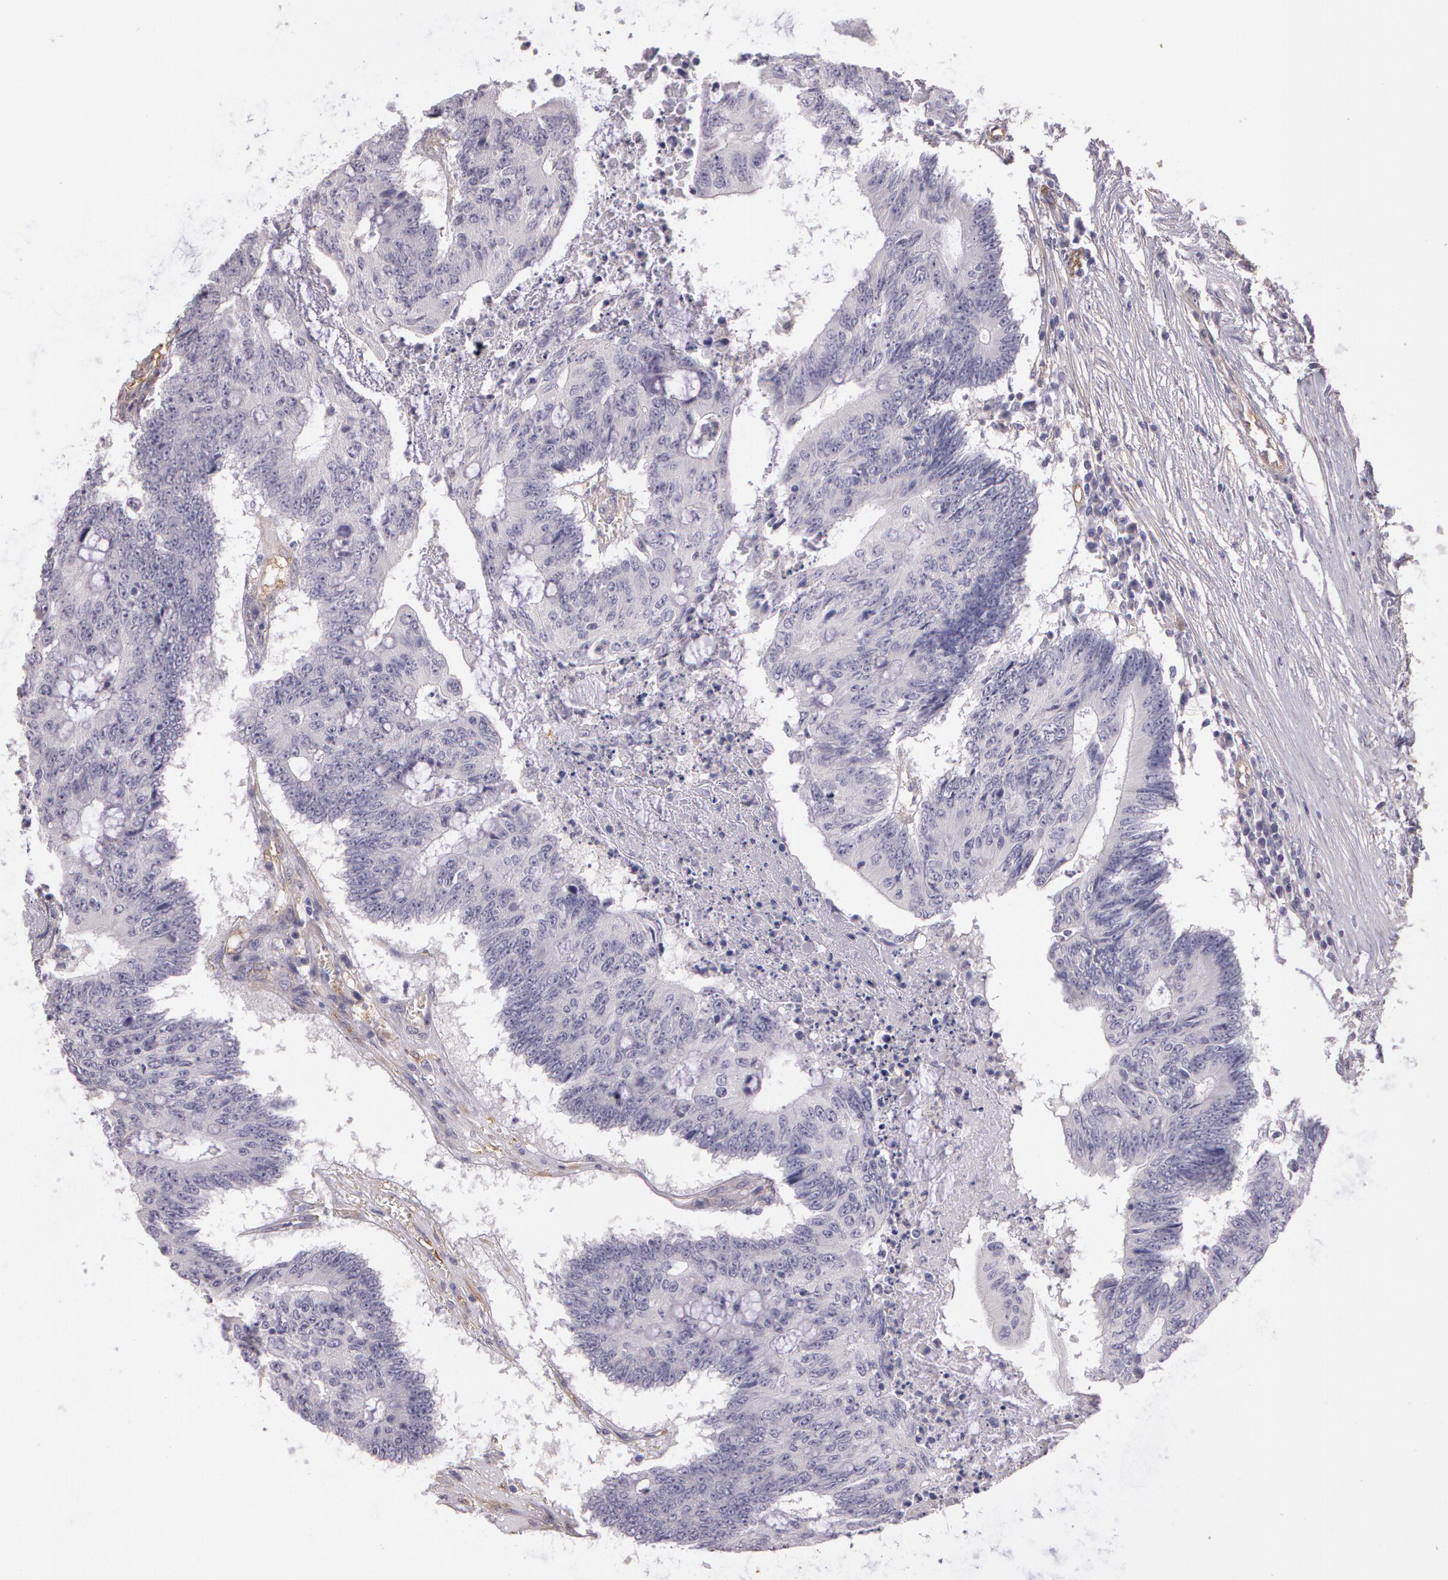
{"staining": {"intensity": "negative", "quantity": "none", "location": "none"}, "tissue": "colorectal cancer", "cell_type": "Tumor cells", "image_type": "cancer", "snomed": [{"axis": "morphology", "description": "Adenocarcinoma, NOS"}, {"axis": "topography", "description": "Colon"}], "caption": "Tumor cells show no significant positivity in colorectal cancer (adenocarcinoma).", "gene": "G2E3", "patient": {"sex": "male", "age": 65}}